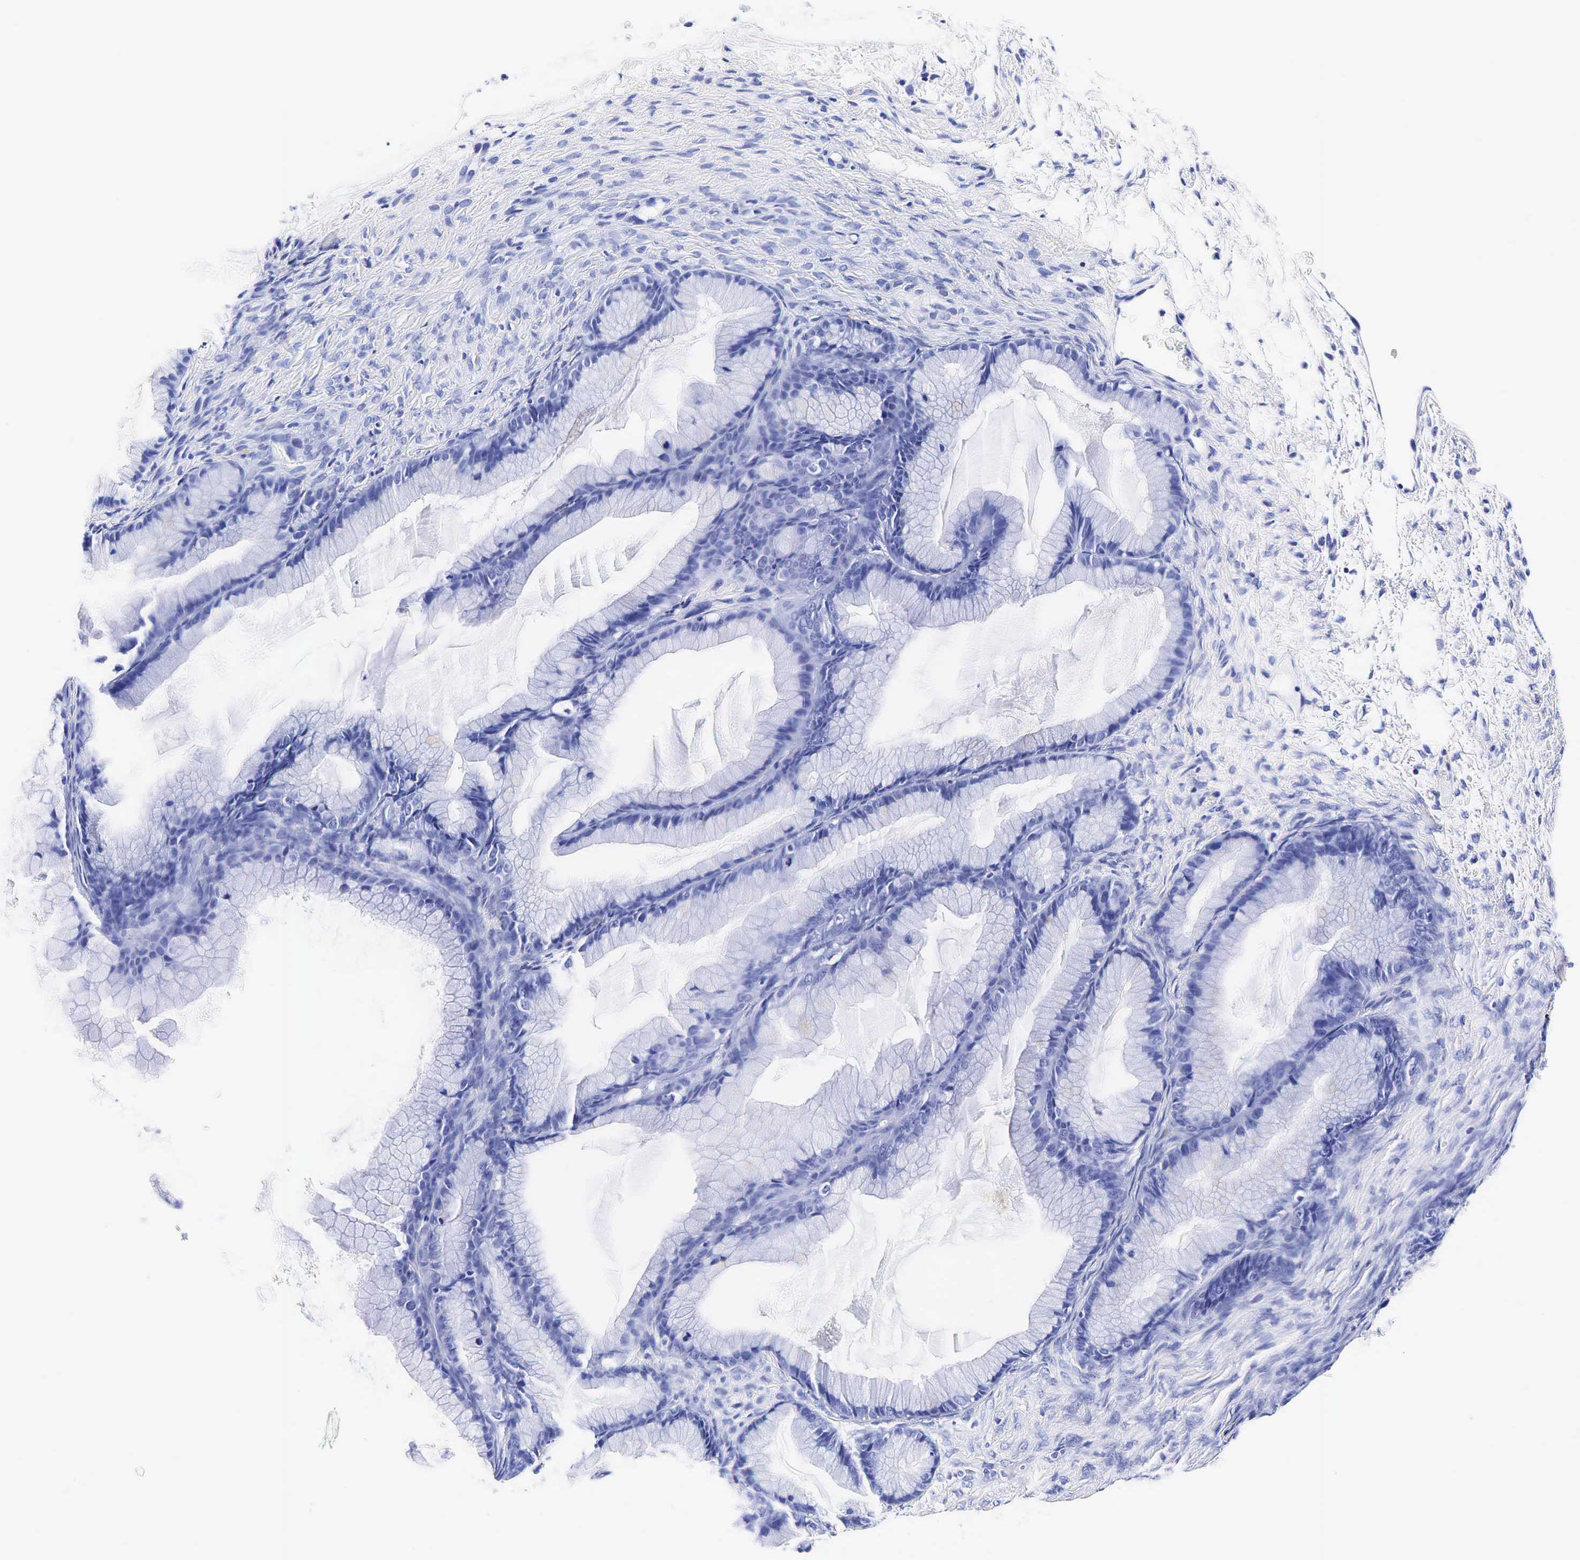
{"staining": {"intensity": "negative", "quantity": "none", "location": "none"}, "tissue": "ovarian cancer", "cell_type": "Tumor cells", "image_type": "cancer", "snomed": [{"axis": "morphology", "description": "Cystadenocarcinoma, mucinous, NOS"}, {"axis": "topography", "description": "Ovary"}], "caption": "Human ovarian cancer stained for a protein using immunohistochemistry (IHC) shows no expression in tumor cells.", "gene": "KLK3", "patient": {"sex": "female", "age": 41}}